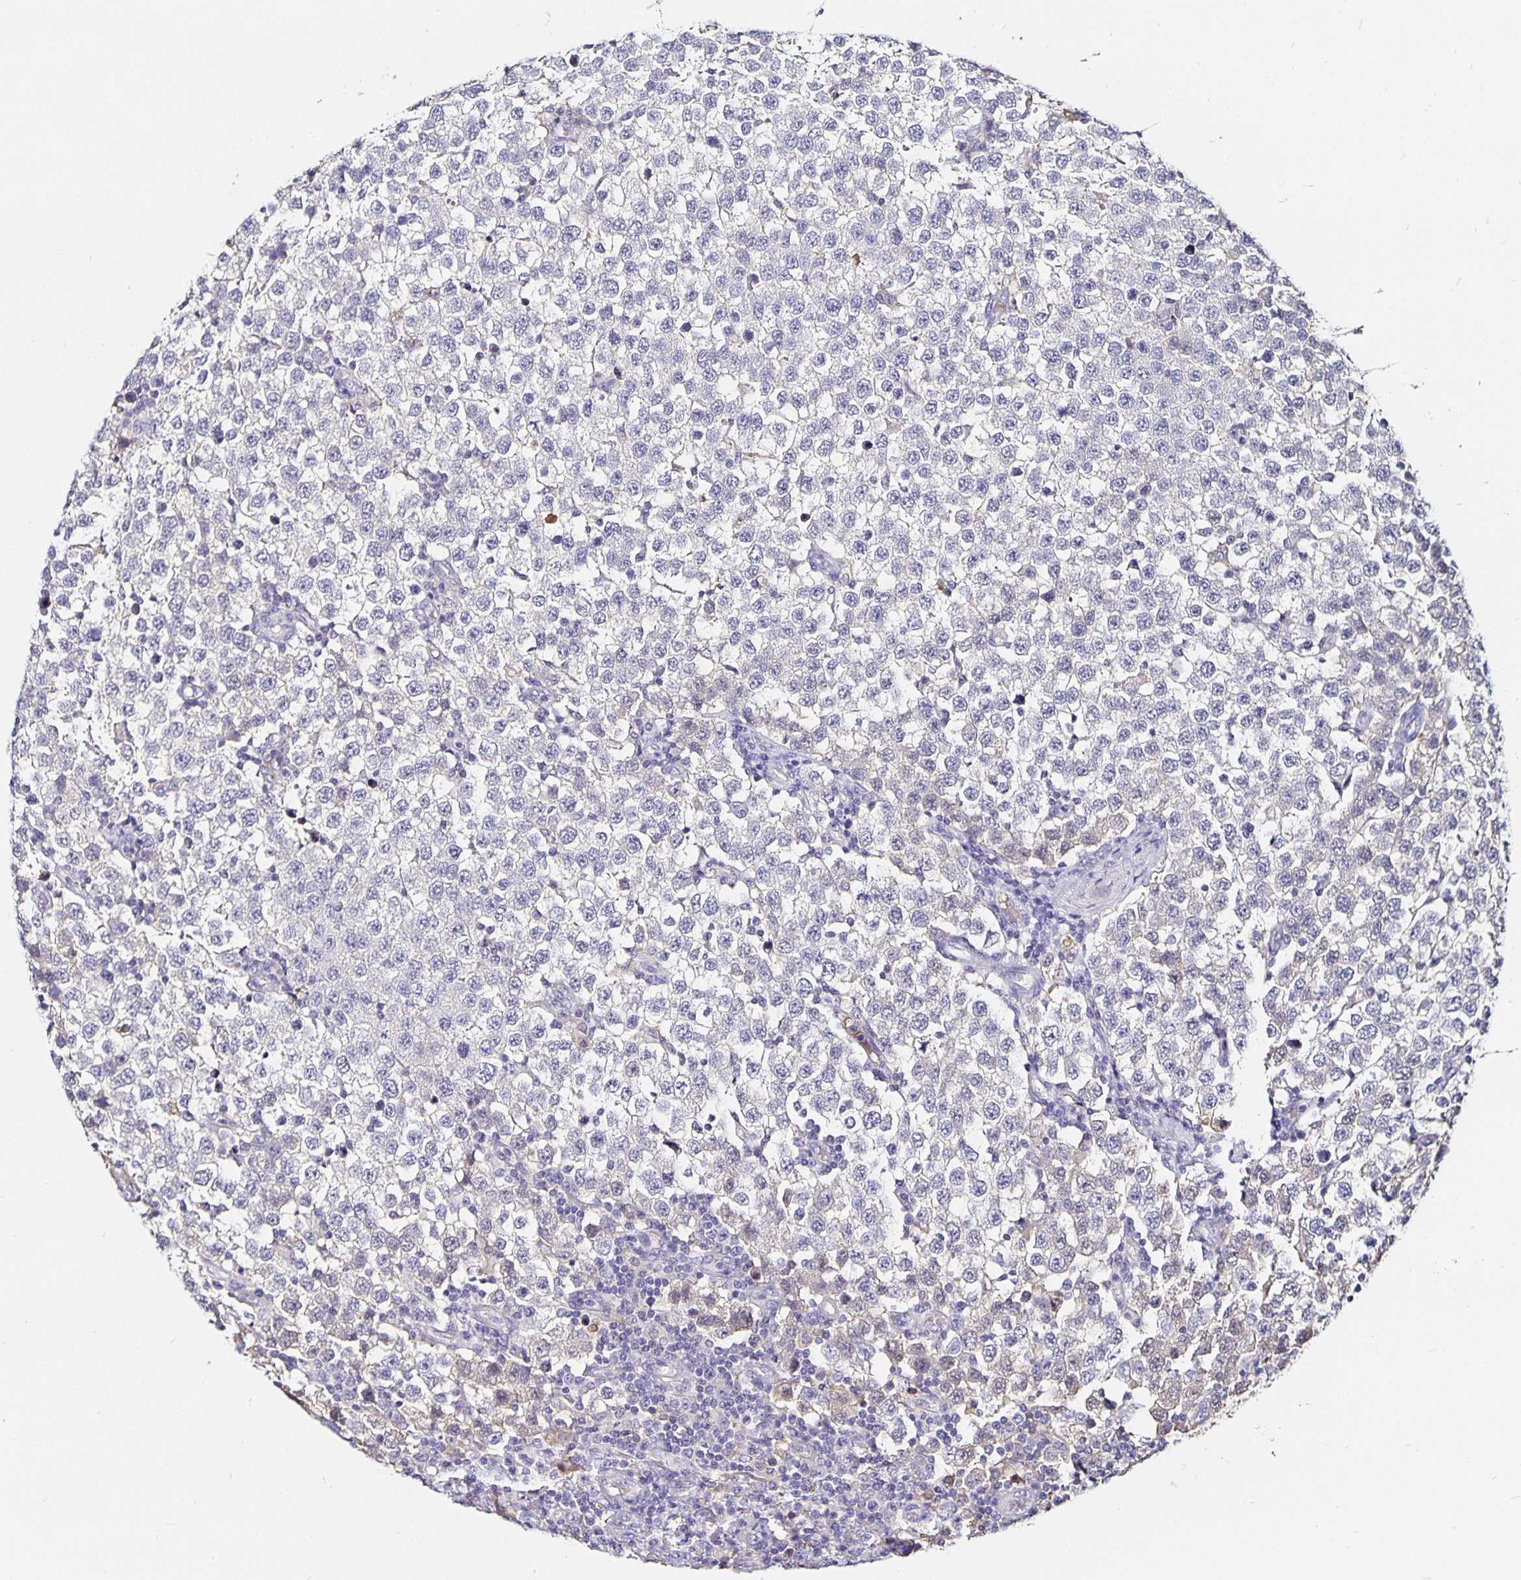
{"staining": {"intensity": "negative", "quantity": "none", "location": "none"}, "tissue": "testis cancer", "cell_type": "Tumor cells", "image_type": "cancer", "snomed": [{"axis": "morphology", "description": "Seminoma, NOS"}, {"axis": "topography", "description": "Testis"}], "caption": "Tumor cells show no significant protein staining in testis cancer.", "gene": "TTR", "patient": {"sex": "male", "age": 34}}